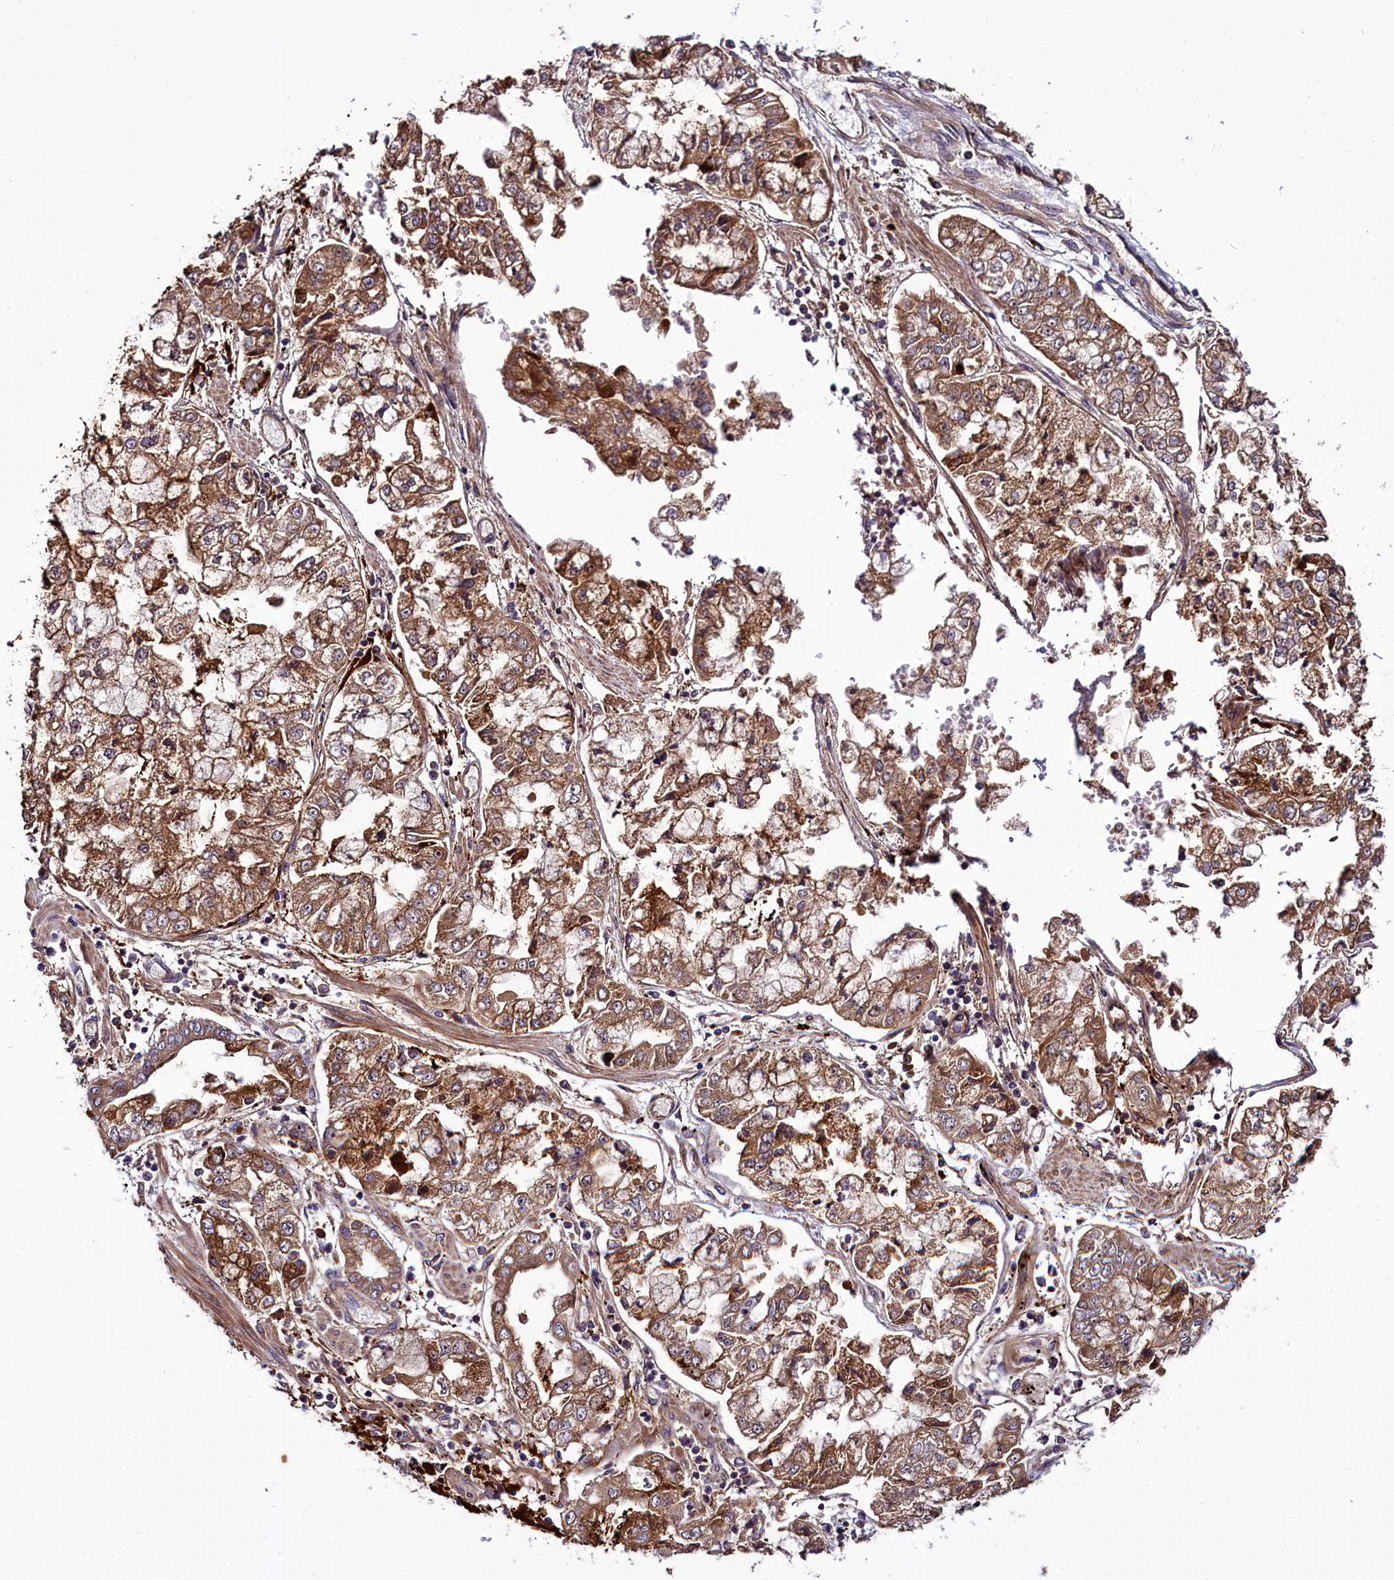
{"staining": {"intensity": "moderate", "quantity": ">75%", "location": "cytoplasmic/membranous"}, "tissue": "stomach cancer", "cell_type": "Tumor cells", "image_type": "cancer", "snomed": [{"axis": "morphology", "description": "Adenocarcinoma, NOS"}, {"axis": "topography", "description": "Stomach"}], "caption": "The image demonstrates a brown stain indicating the presence of a protein in the cytoplasmic/membranous of tumor cells in stomach cancer (adenocarcinoma). The staining was performed using DAB (3,3'-diaminobenzidine), with brown indicating positive protein expression. Nuclei are stained blue with hematoxylin.", "gene": "RPUSD2", "patient": {"sex": "male", "age": 76}}